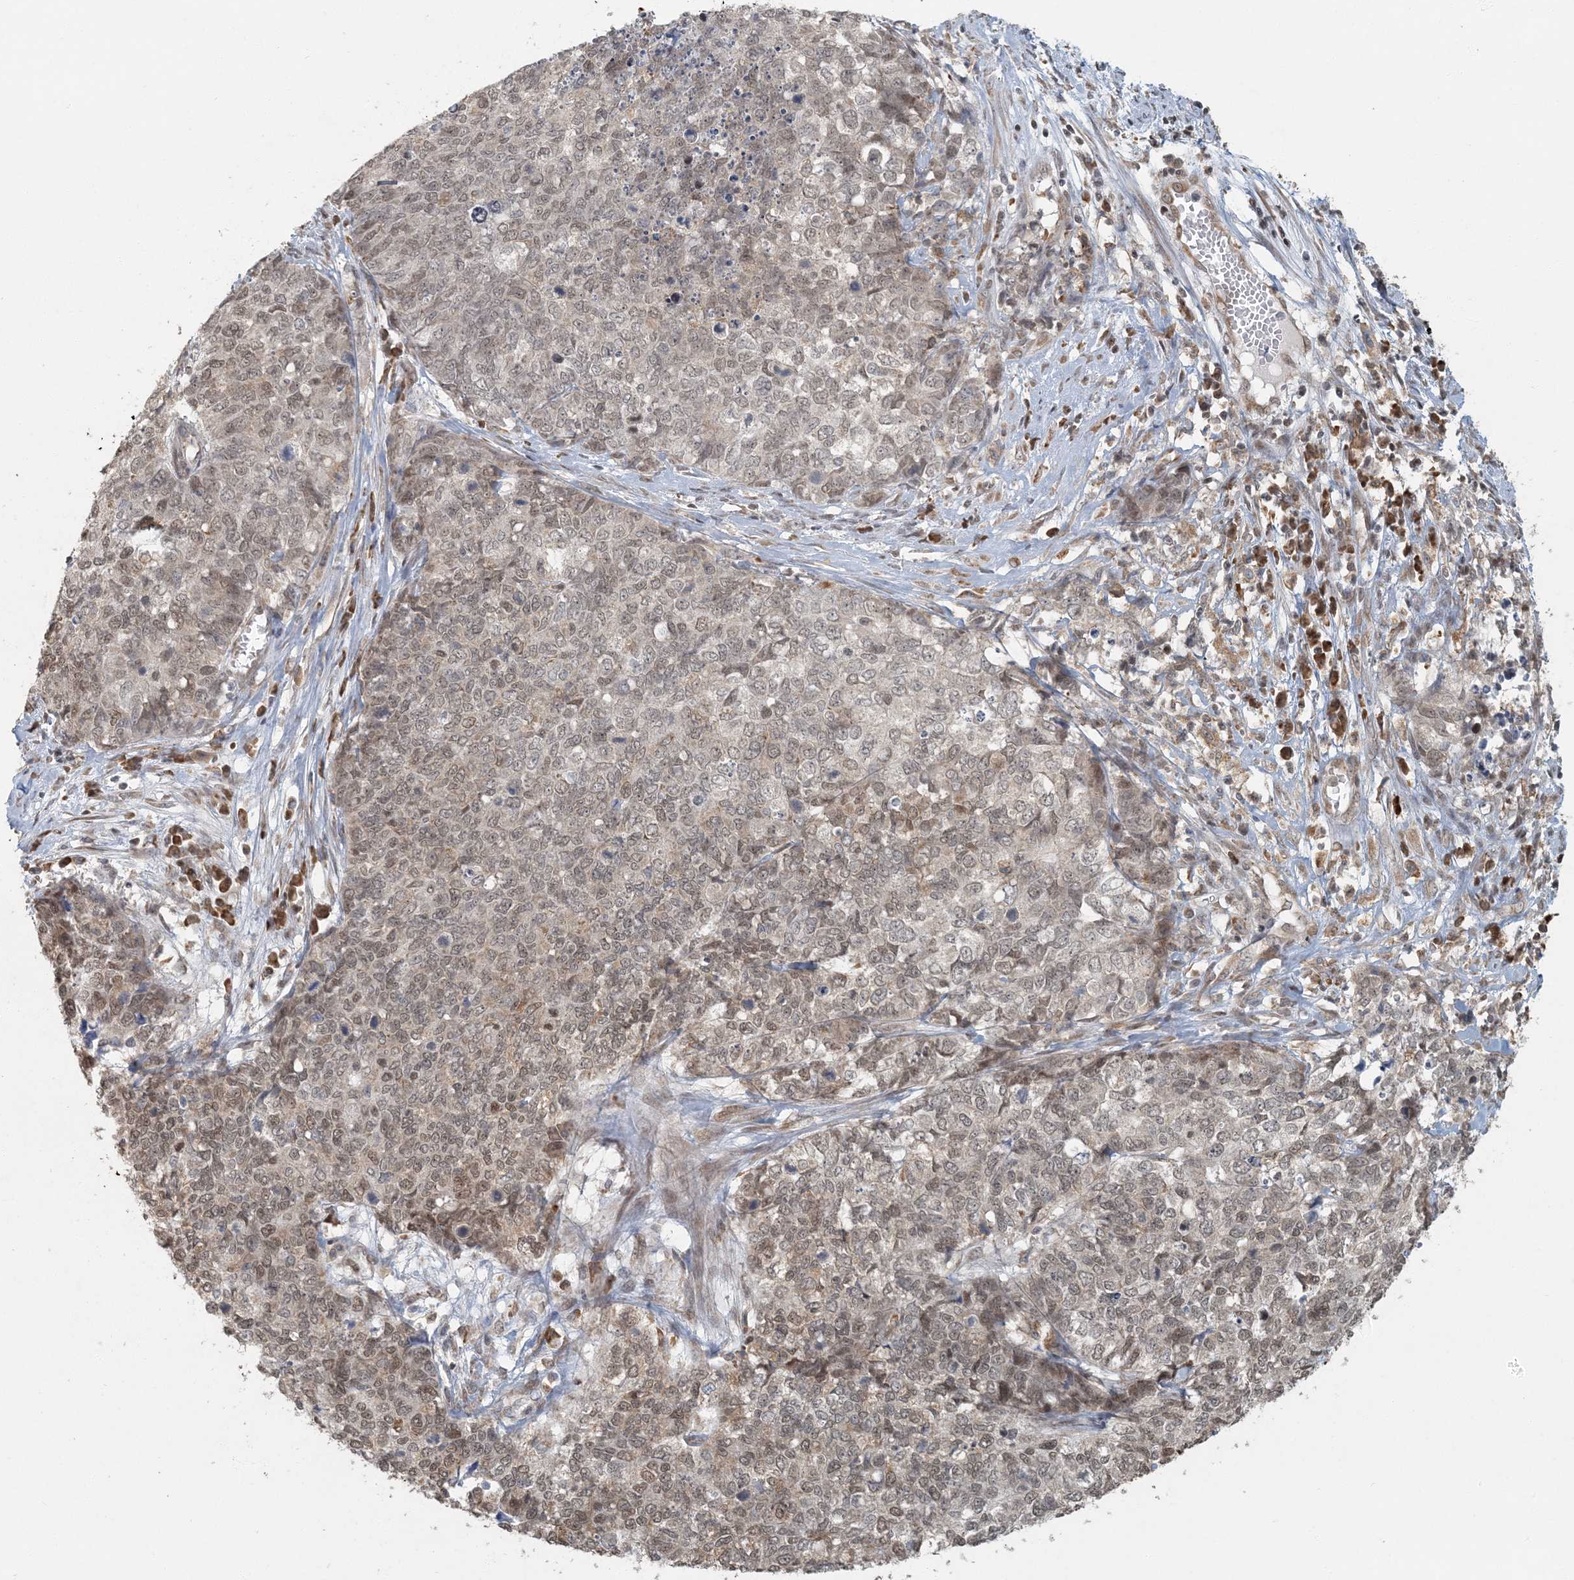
{"staining": {"intensity": "moderate", "quantity": ">75%", "location": "nuclear"}, "tissue": "cervical cancer", "cell_type": "Tumor cells", "image_type": "cancer", "snomed": [{"axis": "morphology", "description": "Squamous cell carcinoma, NOS"}, {"axis": "topography", "description": "Cervix"}], "caption": "The image exhibits staining of squamous cell carcinoma (cervical), revealing moderate nuclear protein expression (brown color) within tumor cells.", "gene": "AK9", "patient": {"sex": "female", "age": 63}}